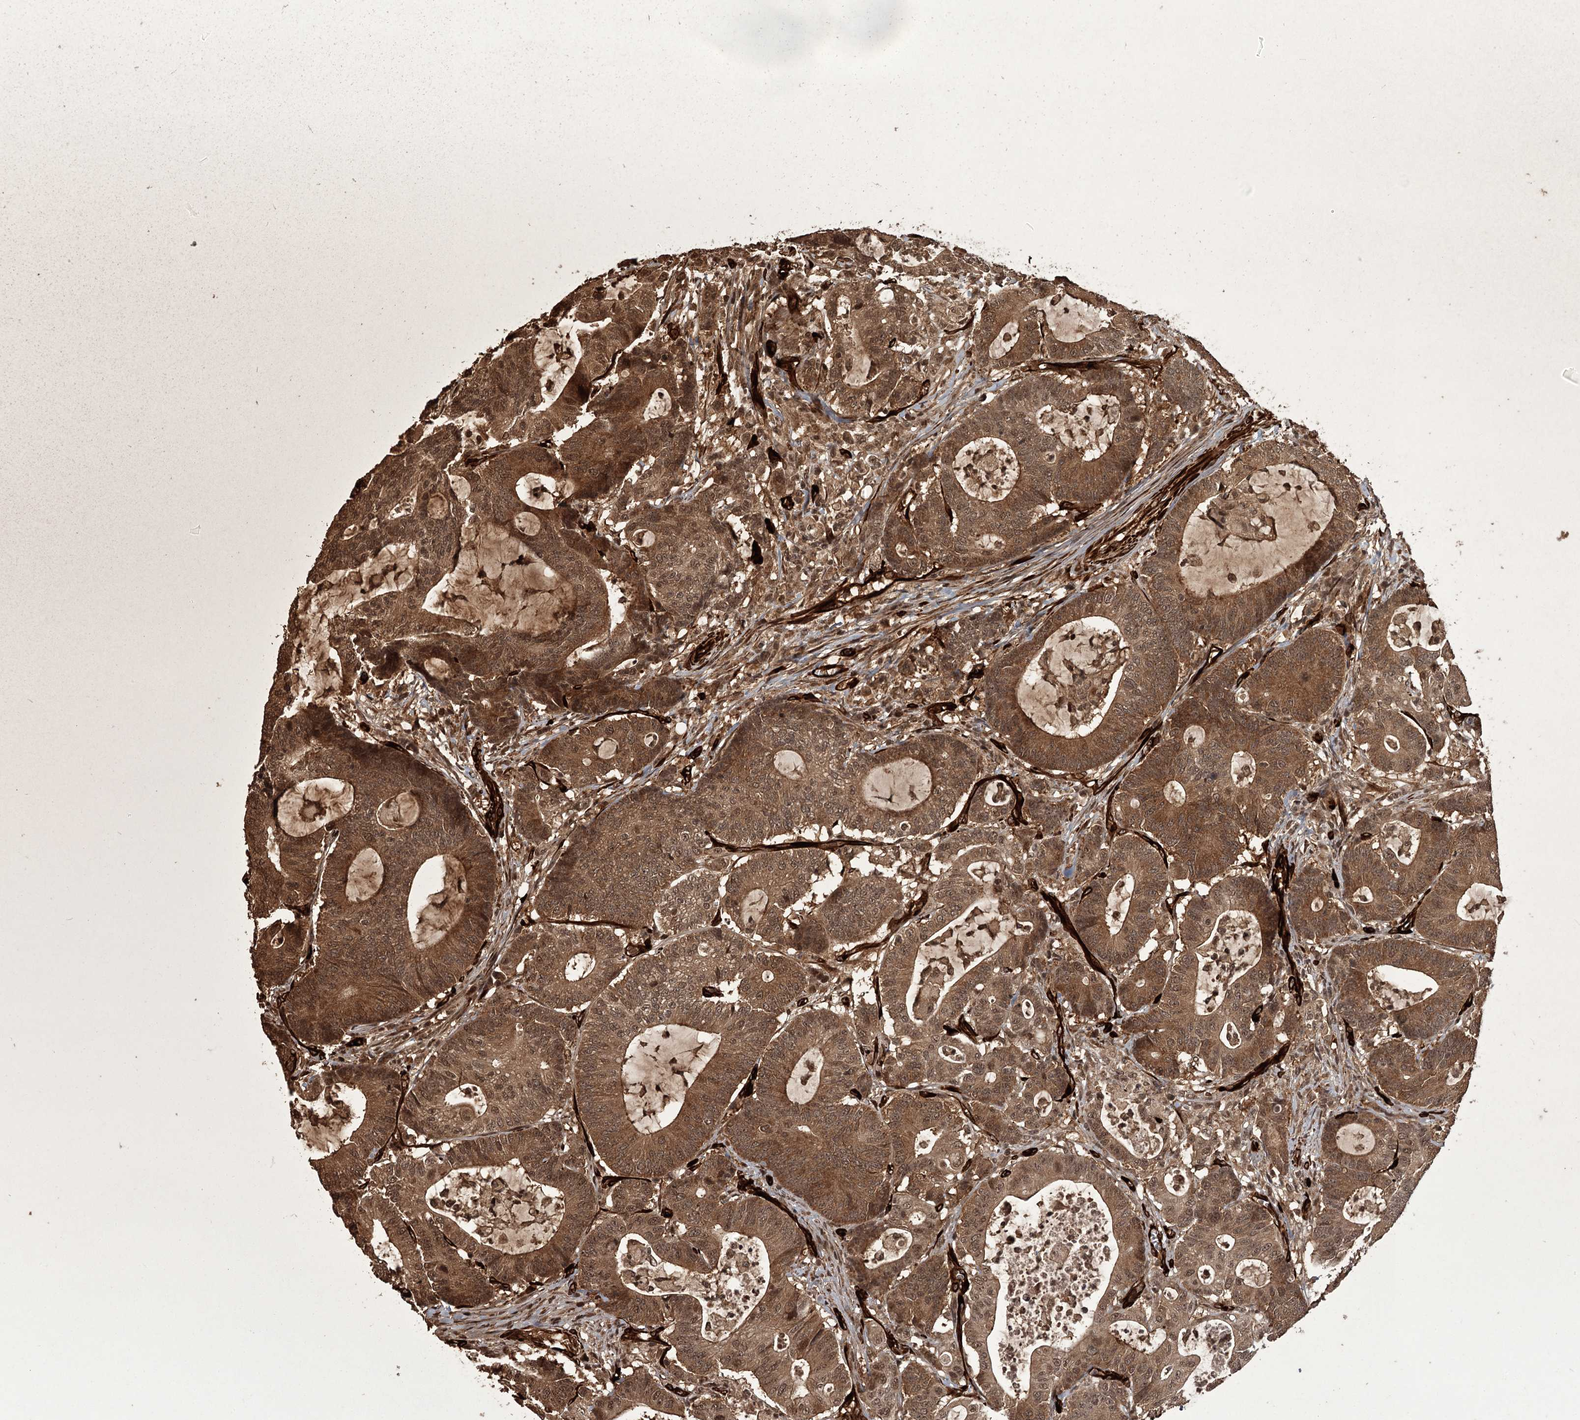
{"staining": {"intensity": "strong", "quantity": ">75%", "location": "cytoplasmic/membranous,nuclear"}, "tissue": "colorectal cancer", "cell_type": "Tumor cells", "image_type": "cancer", "snomed": [{"axis": "morphology", "description": "Adenocarcinoma, NOS"}, {"axis": "topography", "description": "Colon"}], "caption": "Colorectal cancer was stained to show a protein in brown. There is high levels of strong cytoplasmic/membranous and nuclear staining in approximately >75% of tumor cells.", "gene": "RPAP3", "patient": {"sex": "female", "age": 84}}